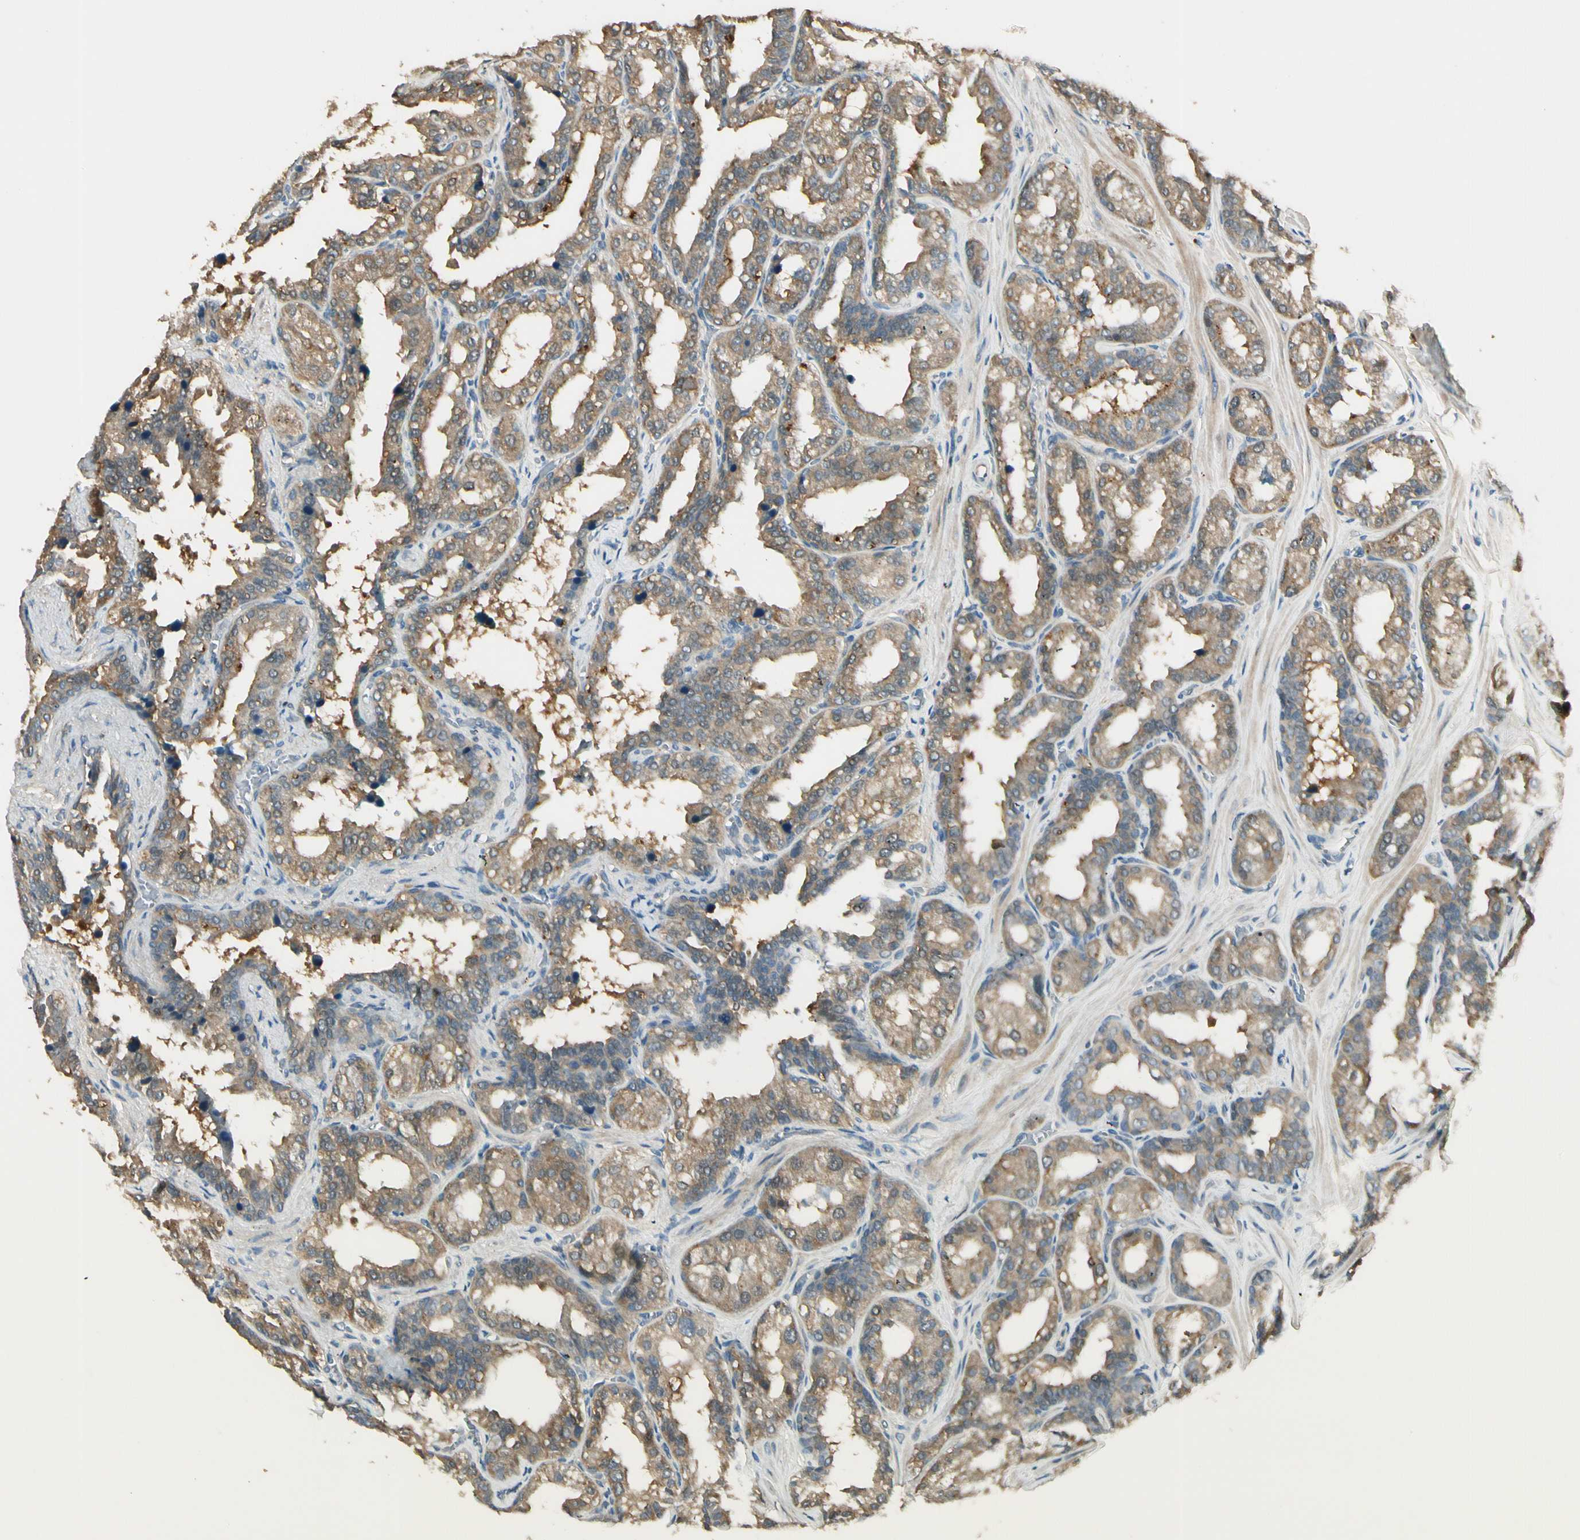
{"staining": {"intensity": "moderate", "quantity": ">75%", "location": "cytoplasmic/membranous"}, "tissue": "seminal vesicle", "cell_type": "Glandular cells", "image_type": "normal", "snomed": [{"axis": "morphology", "description": "Normal tissue, NOS"}, {"axis": "topography", "description": "Prostate"}, {"axis": "topography", "description": "Seminal veicle"}], "caption": "The immunohistochemical stain shows moderate cytoplasmic/membranous expression in glandular cells of normal seminal vesicle. (DAB IHC, brown staining for protein, blue staining for nuclei).", "gene": "PLXNA1", "patient": {"sex": "male", "age": 51}}